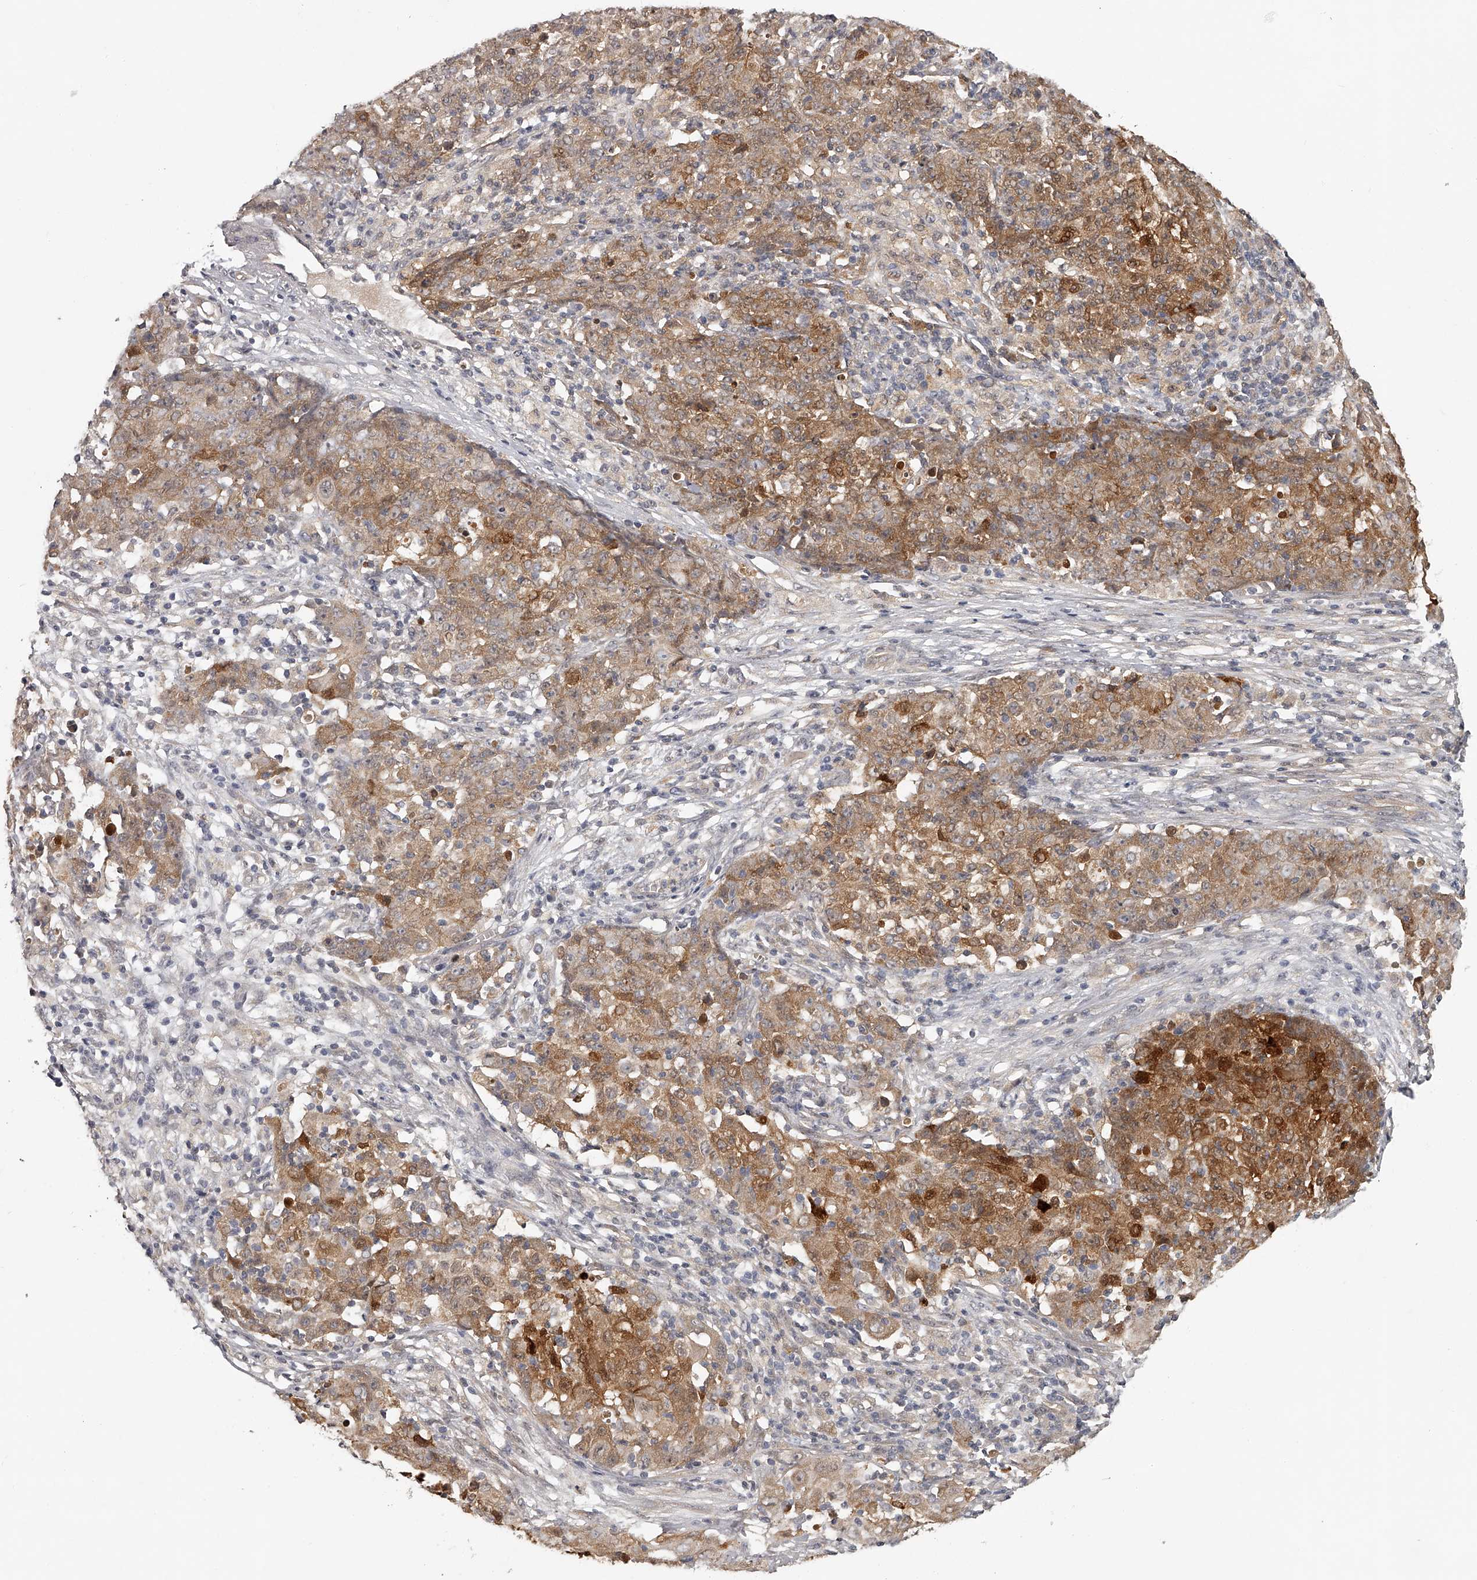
{"staining": {"intensity": "moderate", "quantity": ">75%", "location": "cytoplasmic/membranous"}, "tissue": "ovarian cancer", "cell_type": "Tumor cells", "image_type": "cancer", "snomed": [{"axis": "morphology", "description": "Carcinoma, endometroid"}, {"axis": "topography", "description": "Ovary"}], "caption": "The immunohistochemical stain shows moderate cytoplasmic/membranous staining in tumor cells of ovarian cancer tissue.", "gene": "GGCT", "patient": {"sex": "female", "age": 42}}